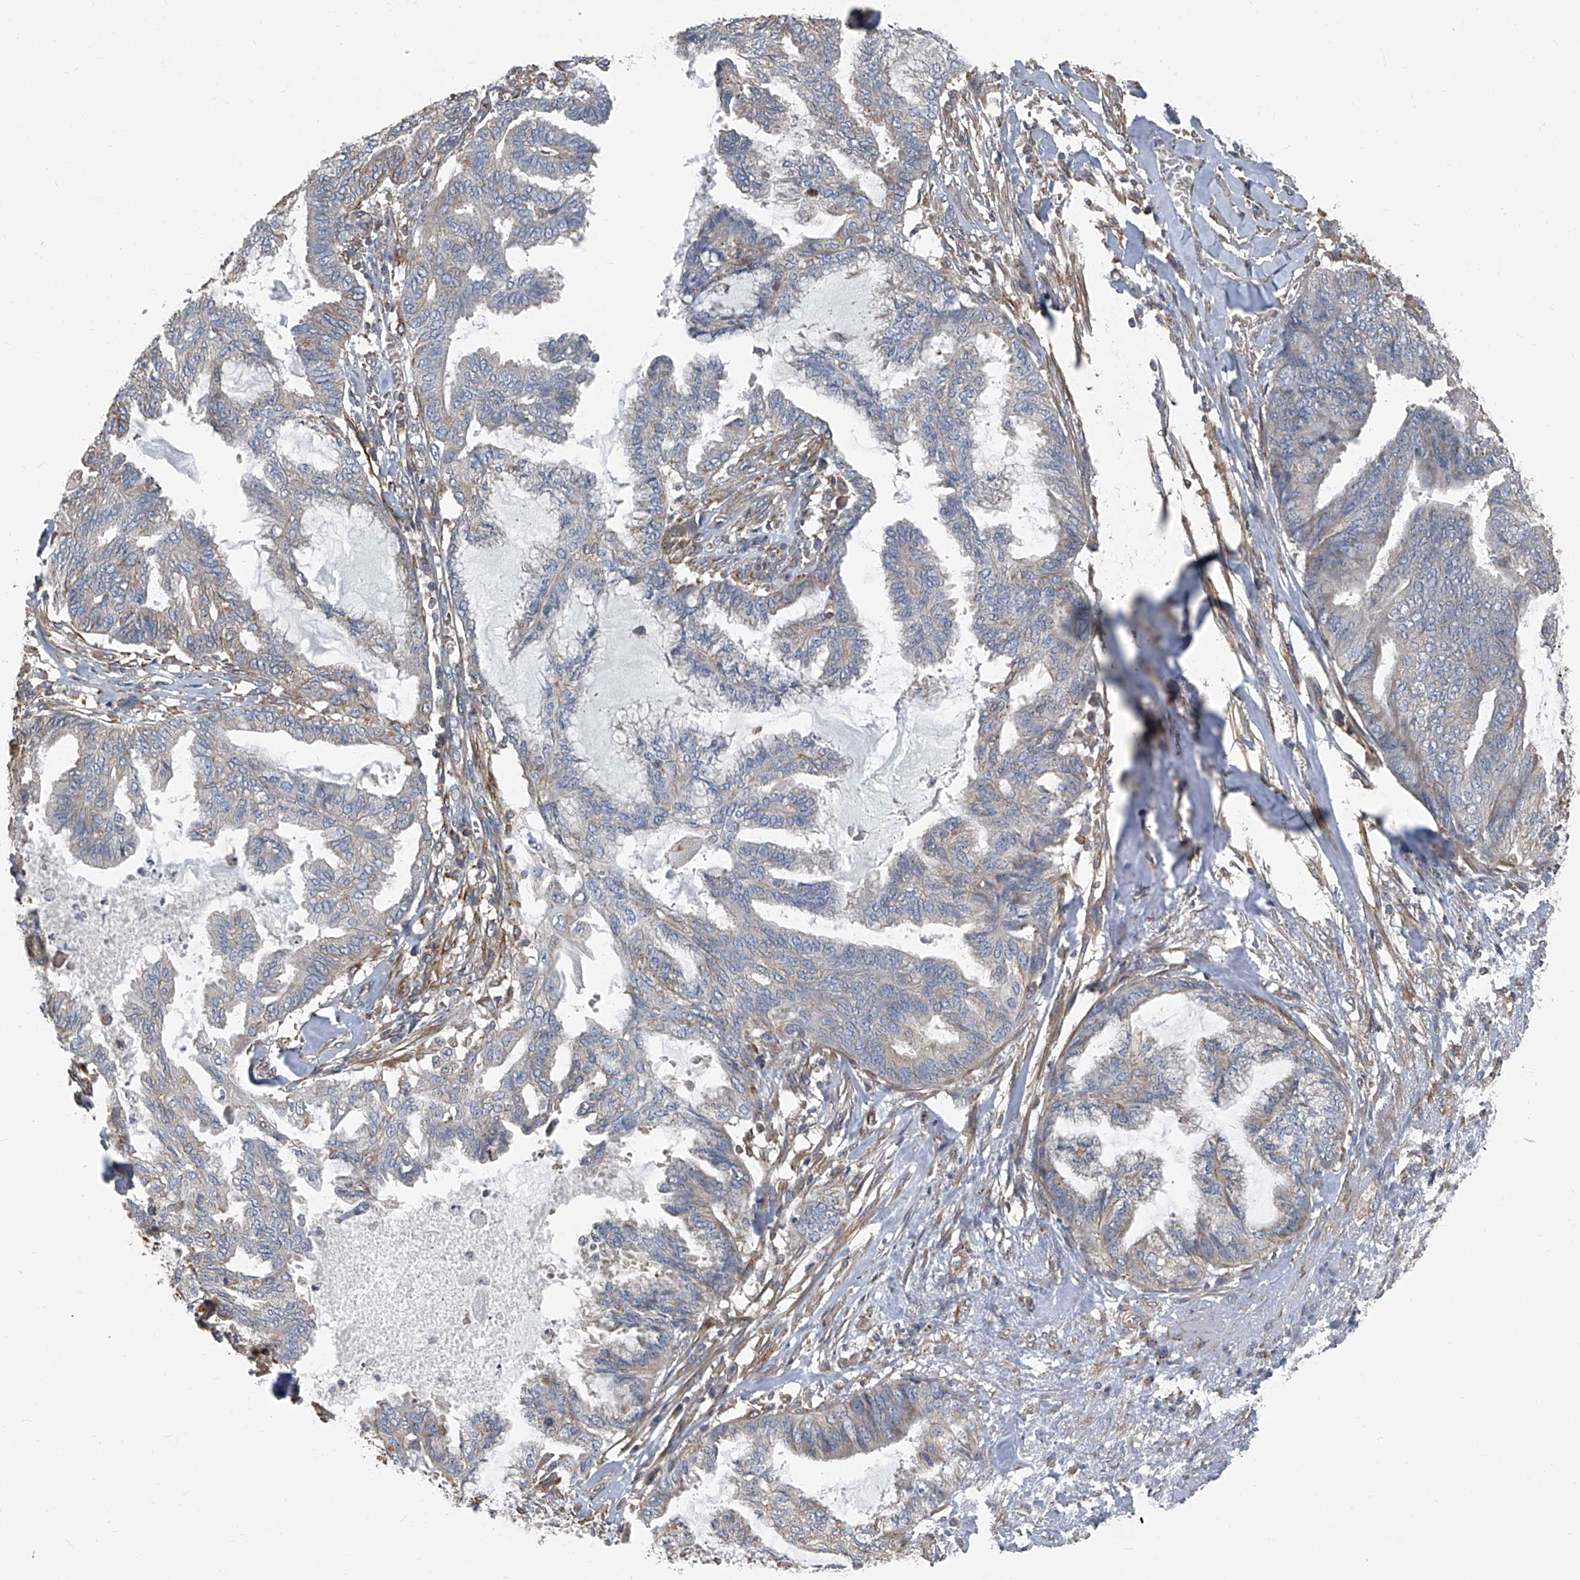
{"staining": {"intensity": "negative", "quantity": "none", "location": "none"}, "tissue": "endometrial cancer", "cell_type": "Tumor cells", "image_type": "cancer", "snomed": [{"axis": "morphology", "description": "Adenocarcinoma, NOS"}, {"axis": "topography", "description": "Endometrium"}], "caption": "A high-resolution image shows immunohistochemistry (IHC) staining of adenocarcinoma (endometrial), which displays no significant expression in tumor cells. (DAB immunohistochemistry, high magnification).", "gene": "SEPTIN7", "patient": {"sex": "female", "age": 86}}